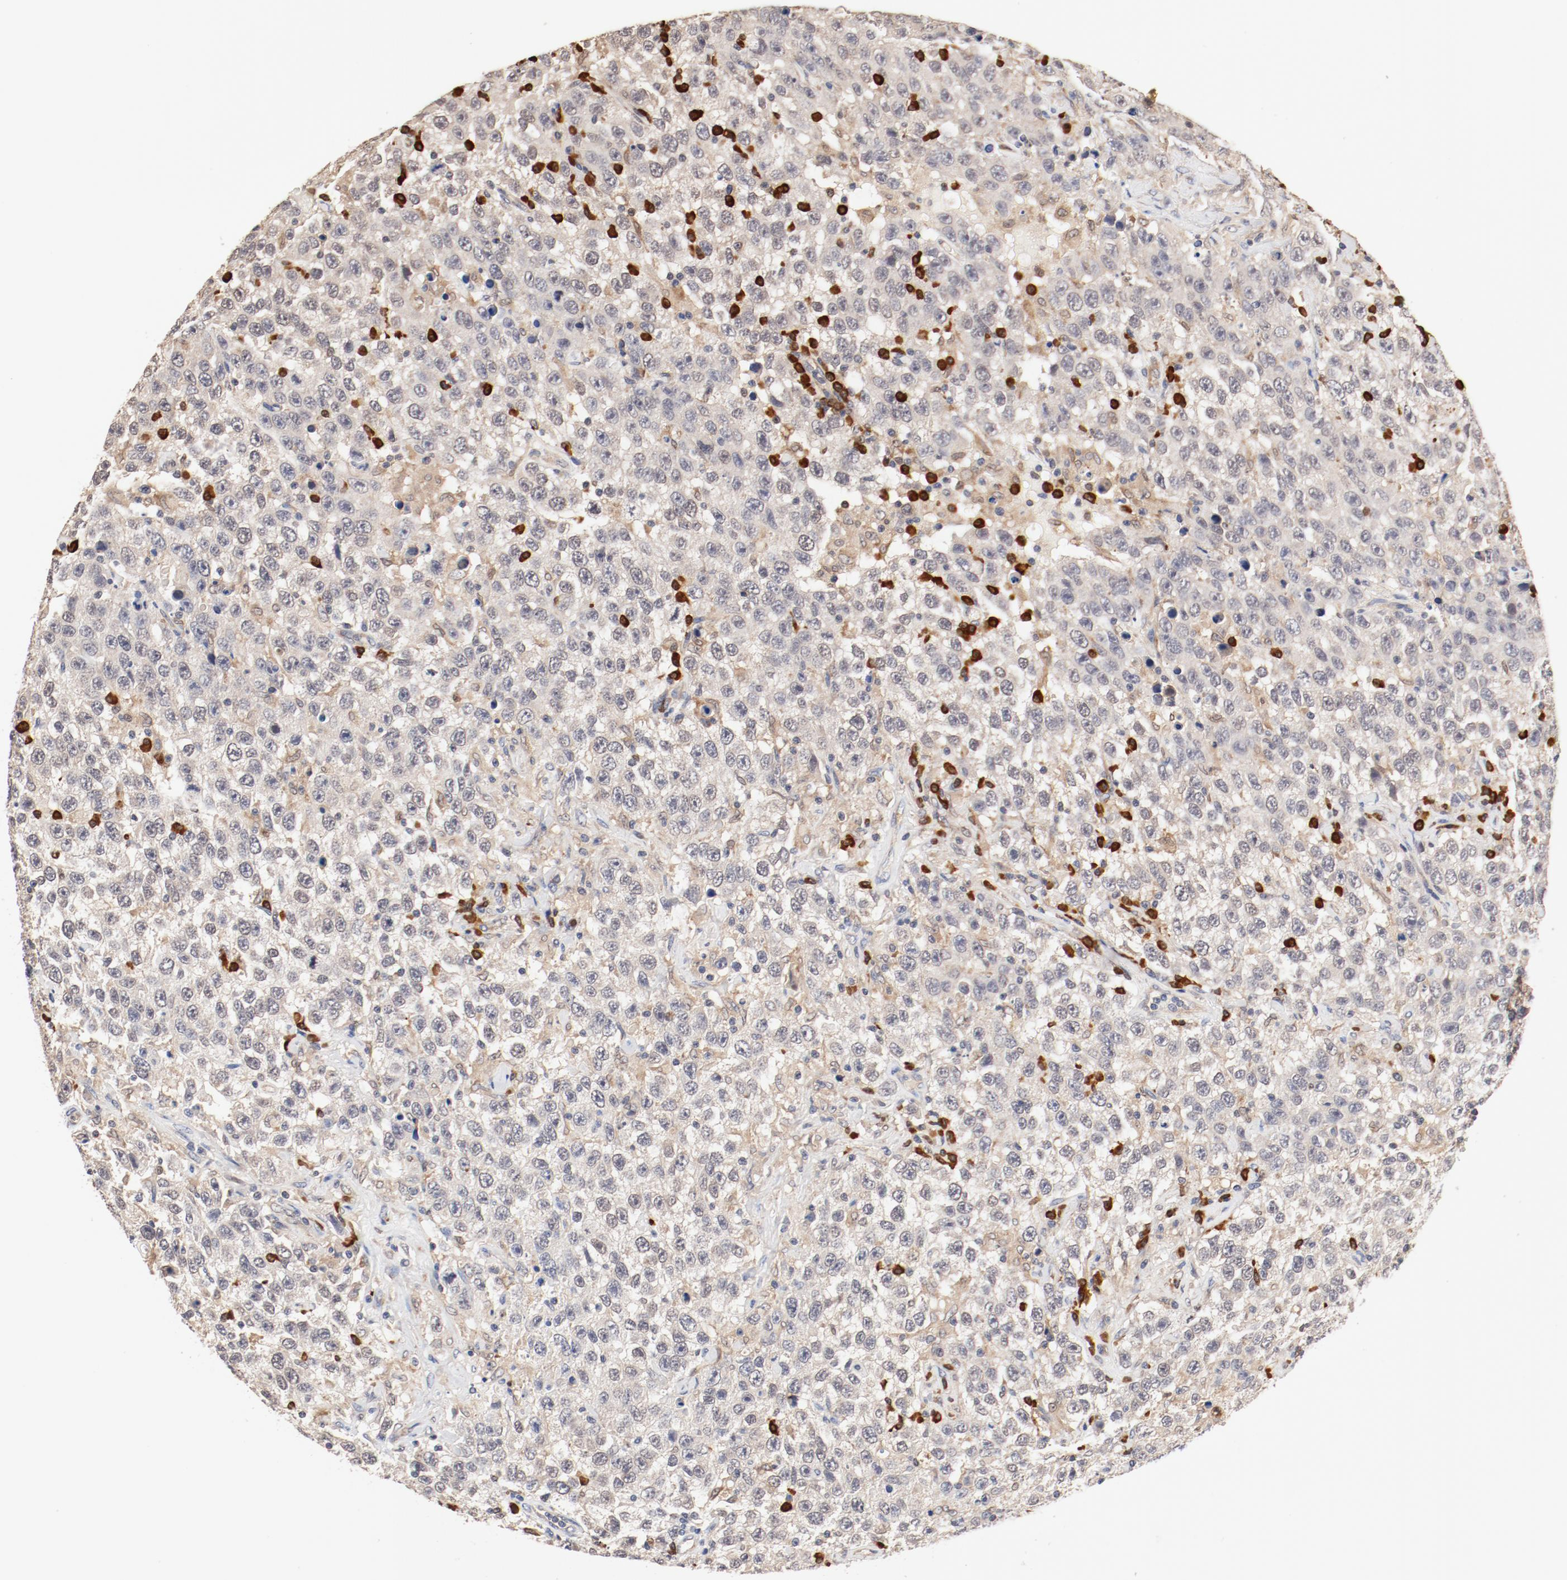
{"staining": {"intensity": "weak", "quantity": "25%-75%", "location": "cytoplasmic/membranous"}, "tissue": "testis cancer", "cell_type": "Tumor cells", "image_type": "cancer", "snomed": [{"axis": "morphology", "description": "Seminoma, NOS"}, {"axis": "topography", "description": "Testis"}], "caption": "Weak cytoplasmic/membranous expression for a protein is identified in about 25%-75% of tumor cells of testis cancer using IHC.", "gene": "UBE2J1", "patient": {"sex": "male", "age": 41}}